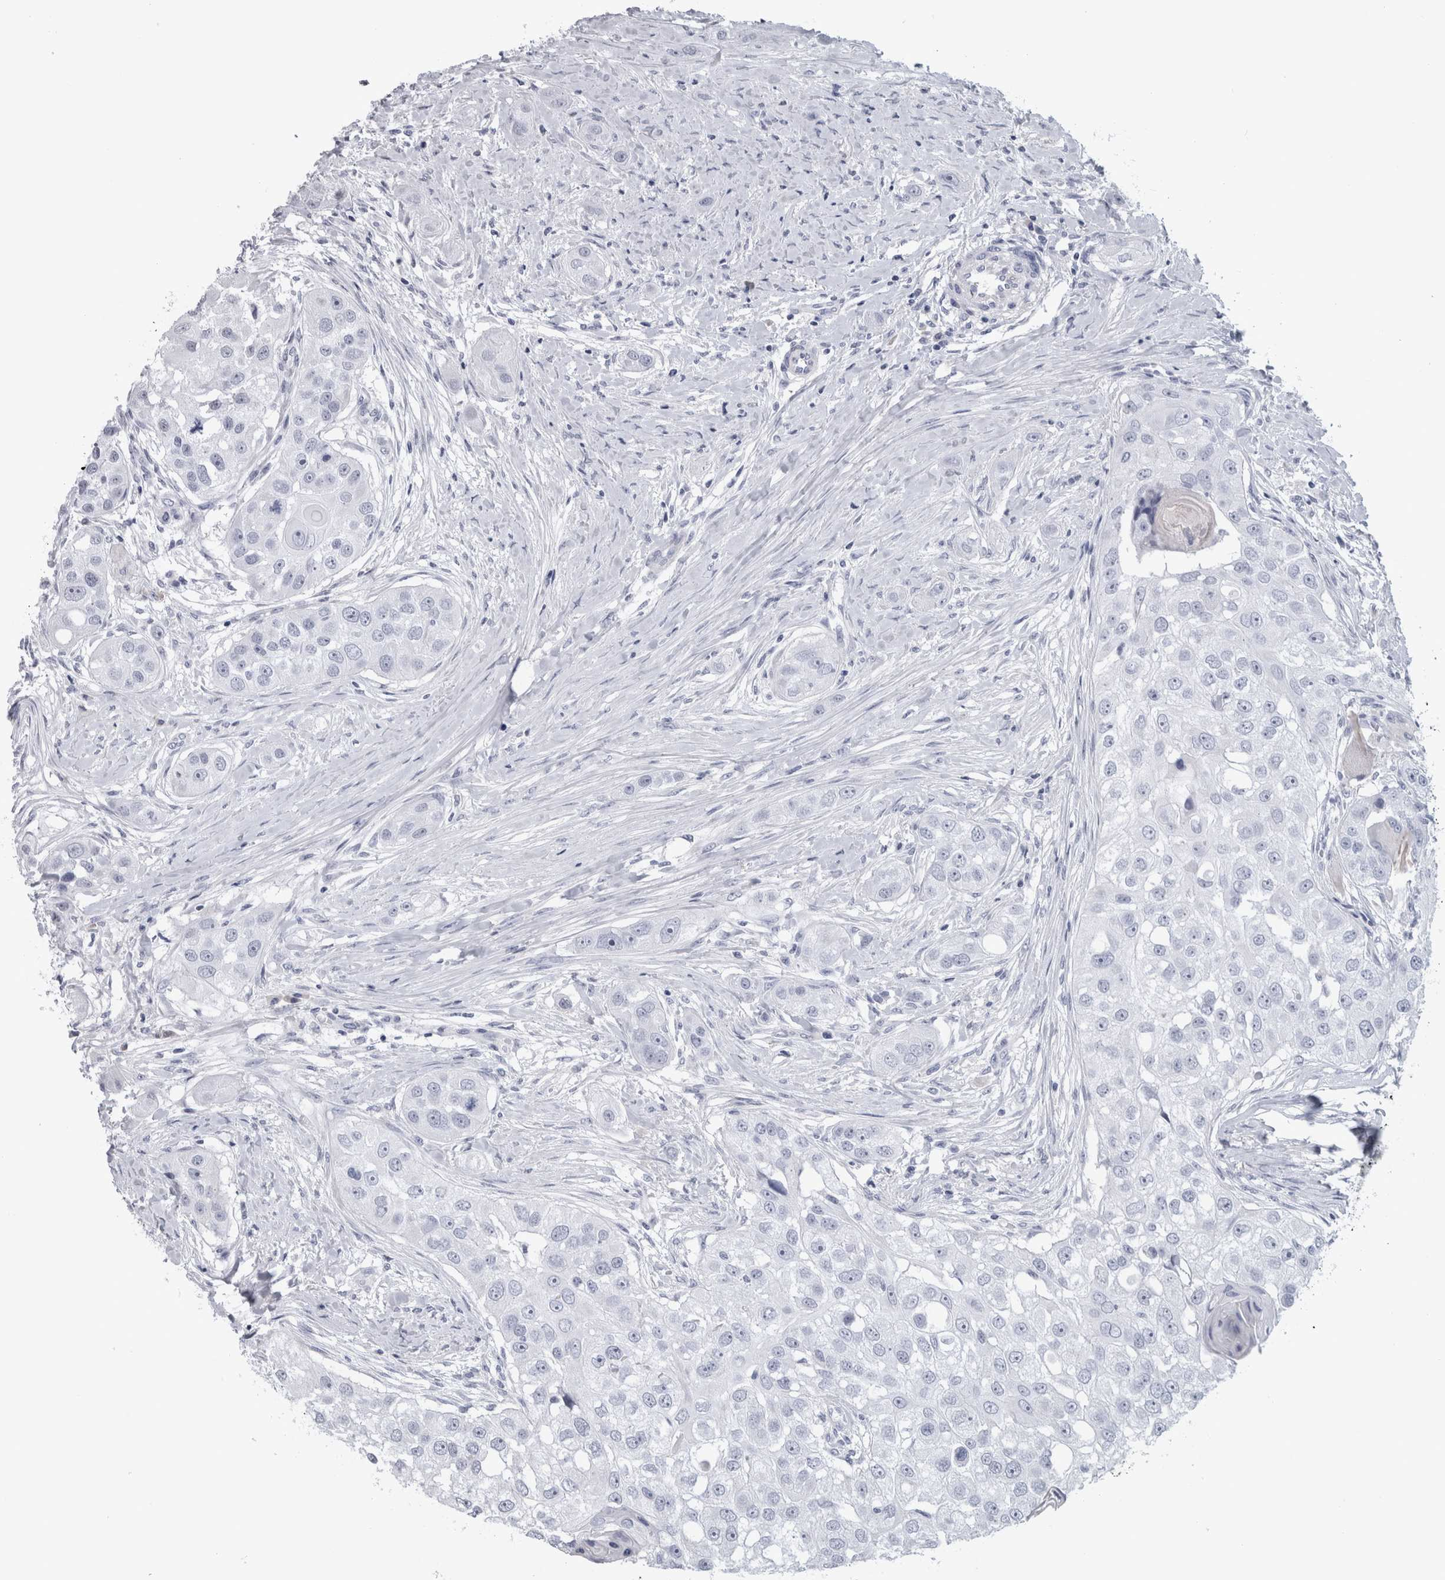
{"staining": {"intensity": "negative", "quantity": "none", "location": "none"}, "tissue": "head and neck cancer", "cell_type": "Tumor cells", "image_type": "cancer", "snomed": [{"axis": "morphology", "description": "Normal tissue, NOS"}, {"axis": "morphology", "description": "Squamous cell carcinoma, NOS"}, {"axis": "topography", "description": "Skeletal muscle"}, {"axis": "topography", "description": "Head-Neck"}], "caption": "Tumor cells are negative for protein expression in human head and neck cancer (squamous cell carcinoma). (DAB immunohistochemistry, high magnification).", "gene": "PAX5", "patient": {"sex": "male", "age": 51}}